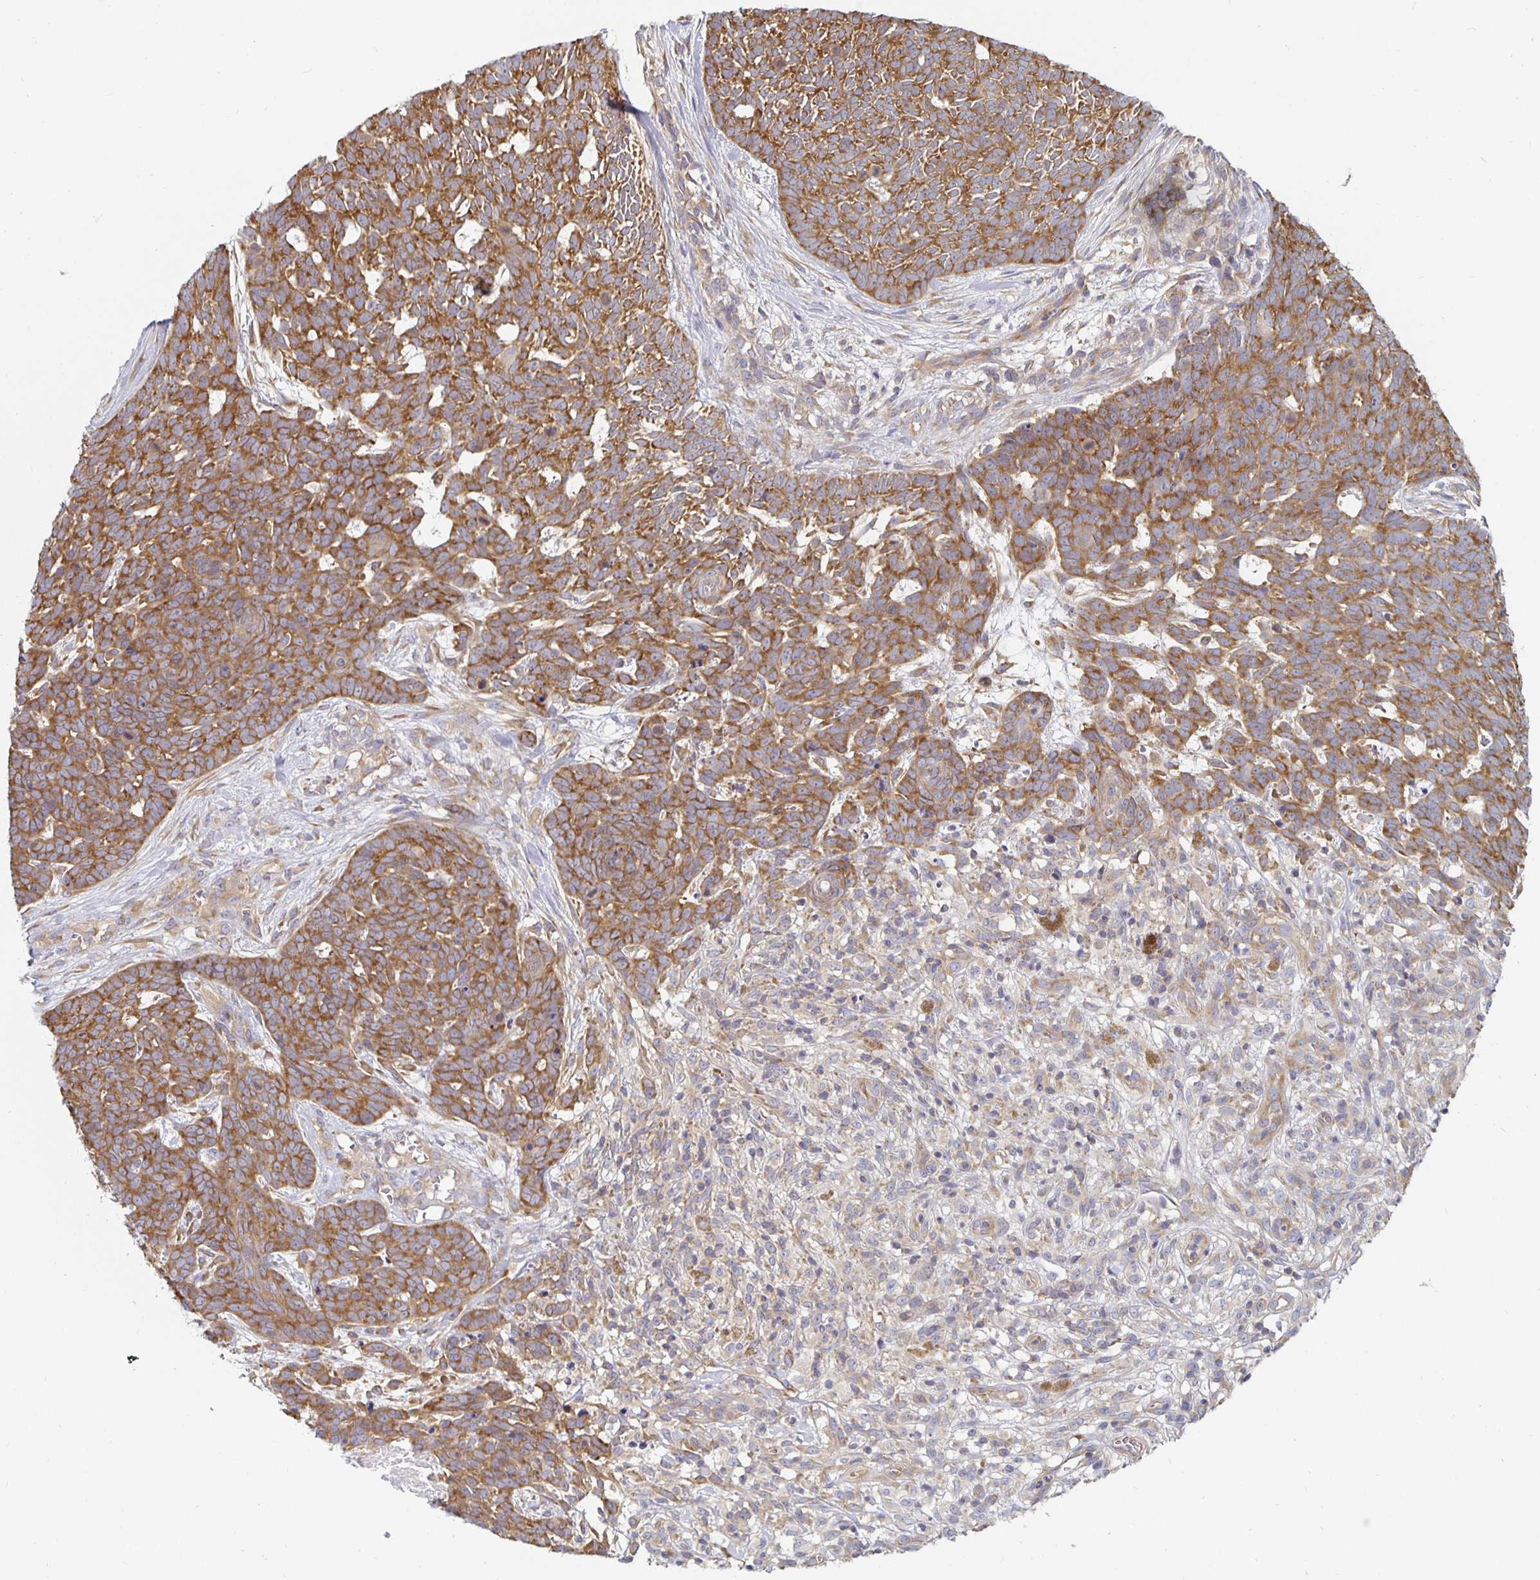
{"staining": {"intensity": "moderate", "quantity": ">75%", "location": "cytoplasmic/membranous"}, "tissue": "skin cancer", "cell_type": "Tumor cells", "image_type": "cancer", "snomed": [{"axis": "morphology", "description": "Basal cell carcinoma"}, {"axis": "topography", "description": "Skin"}], "caption": "IHC image of human skin cancer stained for a protein (brown), which exhibits medium levels of moderate cytoplasmic/membranous positivity in approximately >75% of tumor cells.", "gene": "PDAP1", "patient": {"sex": "female", "age": 78}}